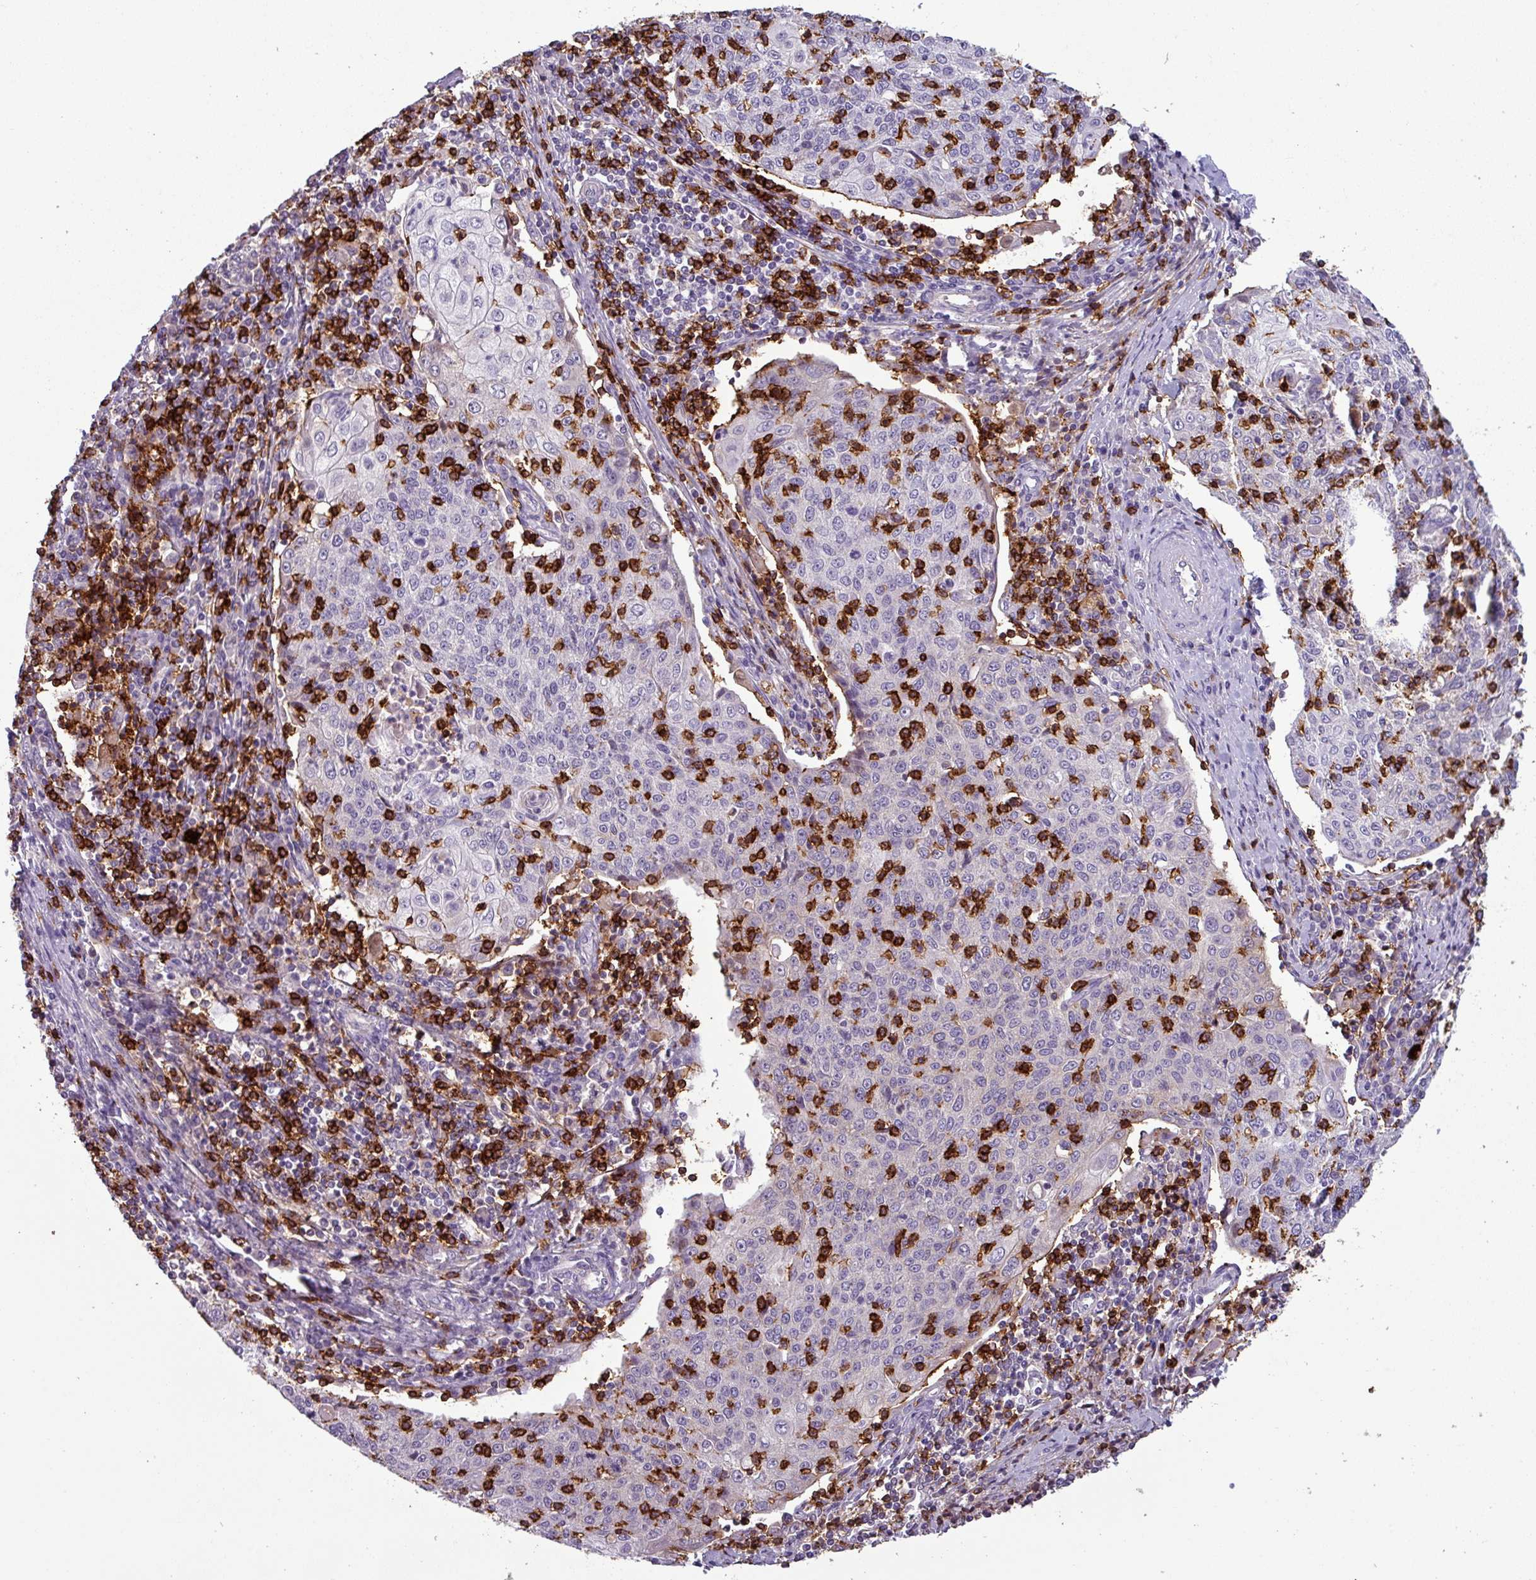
{"staining": {"intensity": "negative", "quantity": "none", "location": "none"}, "tissue": "cervical cancer", "cell_type": "Tumor cells", "image_type": "cancer", "snomed": [{"axis": "morphology", "description": "Squamous cell carcinoma, NOS"}, {"axis": "topography", "description": "Cervix"}], "caption": "Image shows no protein expression in tumor cells of cervical cancer (squamous cell carcinoma) tissue.", "gene": "CD8A", "patient": {"sex": "female", "age": 48}}